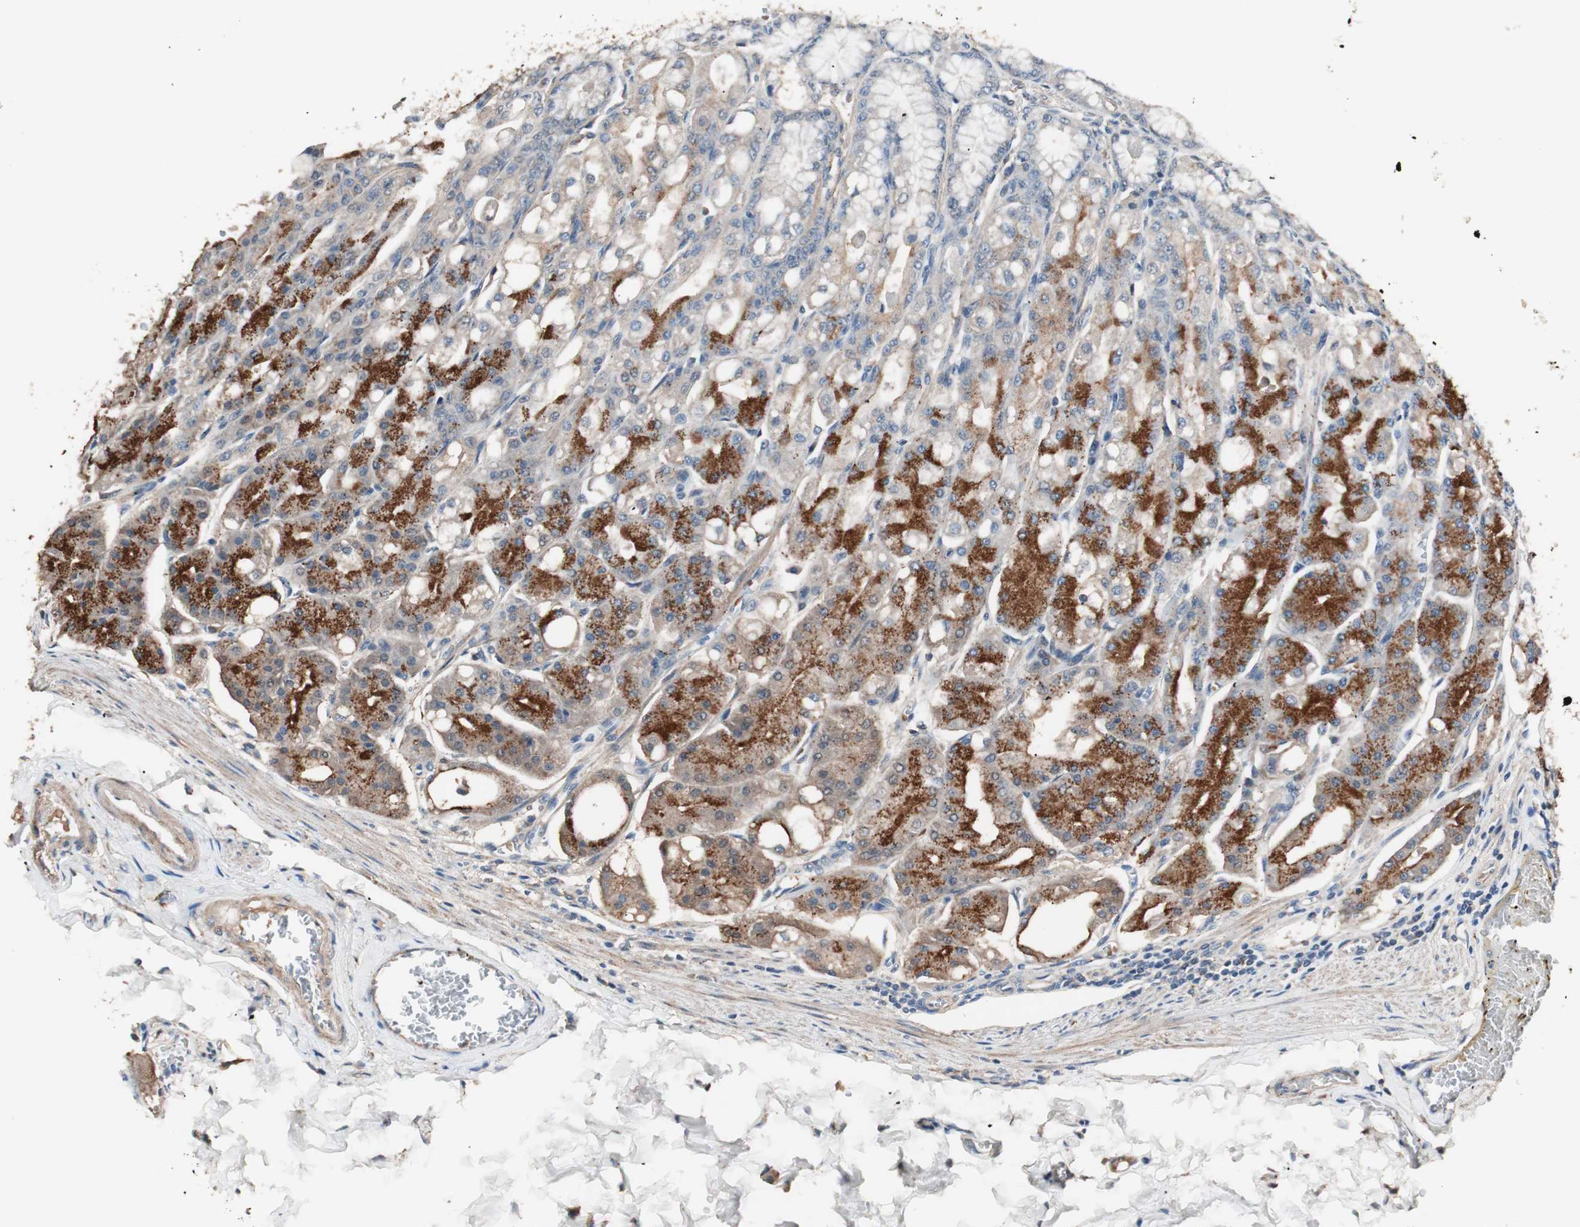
{"staining": {"intensity": "strong", "quantity": "25%-75%", "location": "cytoplasmic/membranous"}, "tissue": "stomach", "cell_type": "Glandular cells", "image_type": "normal", "snomed": [{"axis": "morphology", "description": "Normal tissue, NOS"}, {"axis": "topography", "description": "Stomach, lower"}], "caption": "Protein expression analysis of unremarkable stomach reveals strong cytoplasmic/membranous staining in approximately 25%-75% of glandular cells.", "gene": "NFRKB", "patient": {"sex": "male", "age": 71}}